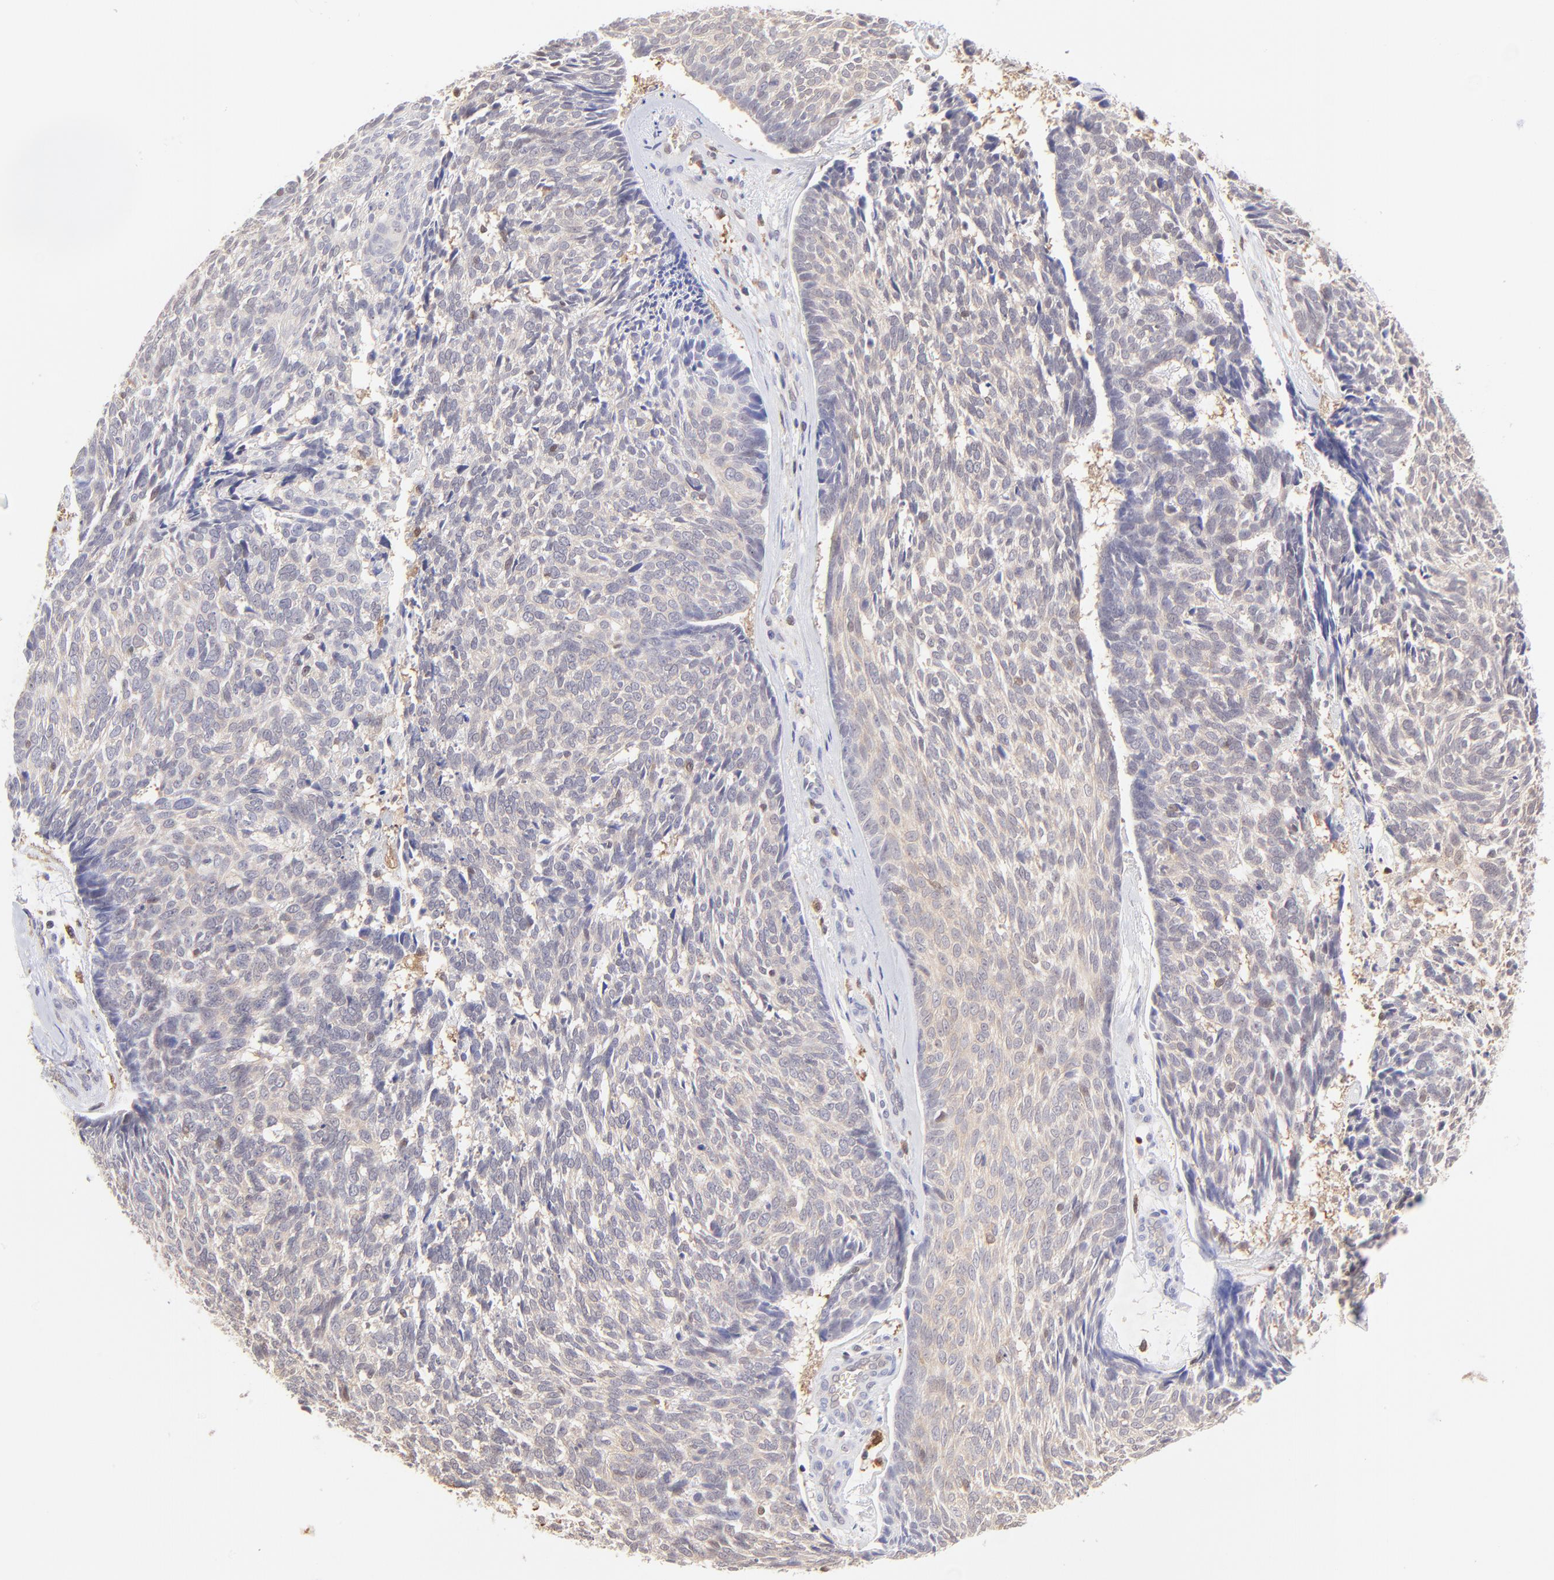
{"staining": {"intensity": "weak", "quantity": ">75%", "location": "cytoplasmic/membranous"}, "tissue": "skin cancer", "cell_type": "Tumor cells", "image_type": "cancer", "snomed": [{"axis": "morphology", "description": "Basal cell carcinoma"}, {"axis": "topography", "description": "Skin"}], "caption": "The histopathology image shows staining of skin basal cell carcinoma, revealing weak cytoplasmic/membranous protein positivity (brown color) within tumor cells.", "gene": "HYAL1", "patient": {"sex": "male", "age": 72}}